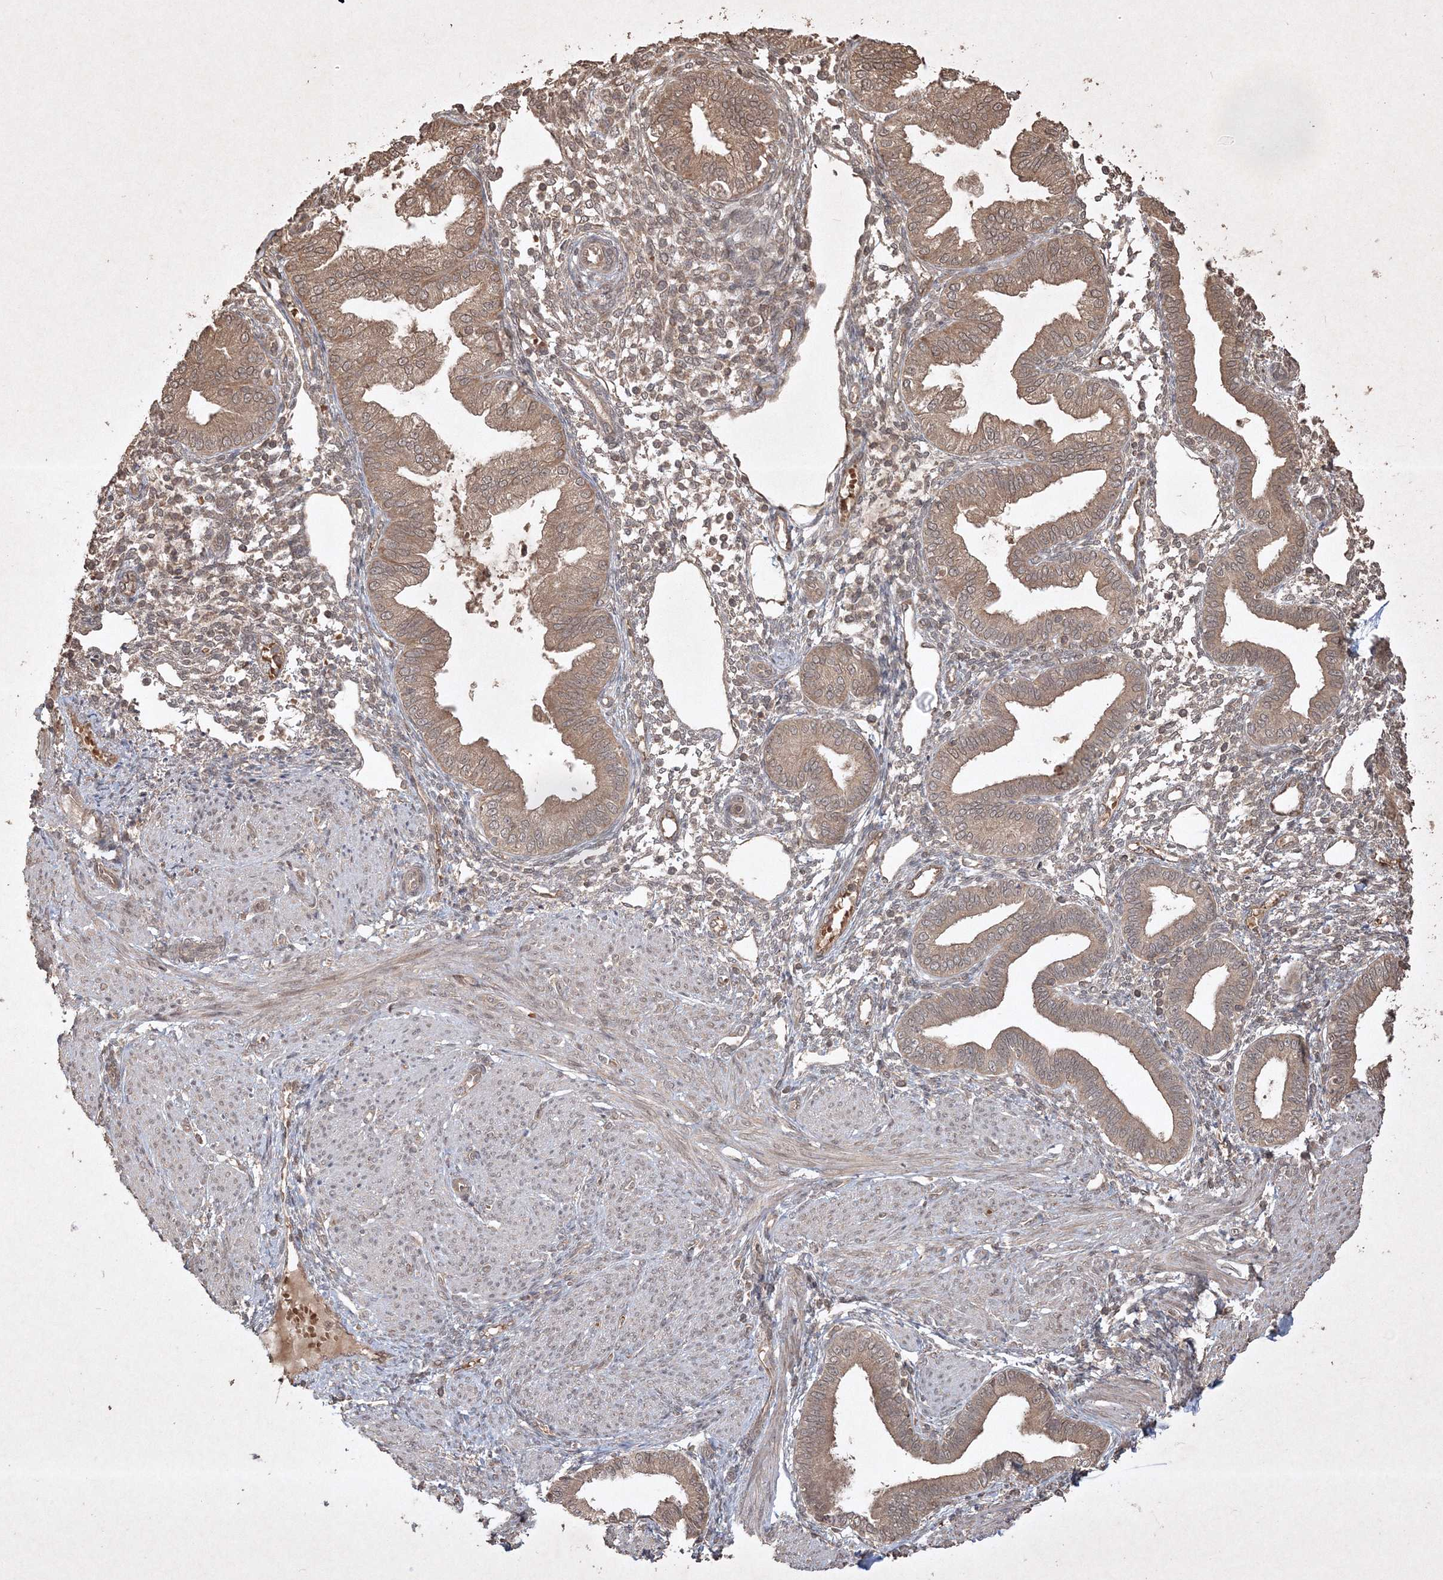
{"staining": {"intensity": "weak", "quantity": ">75%", "location": "cytoplasmic/membranous"}, "tissue": "endometrium", "cell_type": "Cells in endometrial stroma", "image_type": "normal", "snomed": [{"axis": "morphology", "description": "Normal tissue, NOS"}, {"axis": "topography", "description": "Endometrium"}], "caption": "About >75% of cells in endometrial stroma in unremarkable endometrium display weak cytoplasmic/membranous protein staining as visualized by brown immunohistochemical staining.", "gene": "PELI3", "patient": {"sex": "female", "age": 53}}